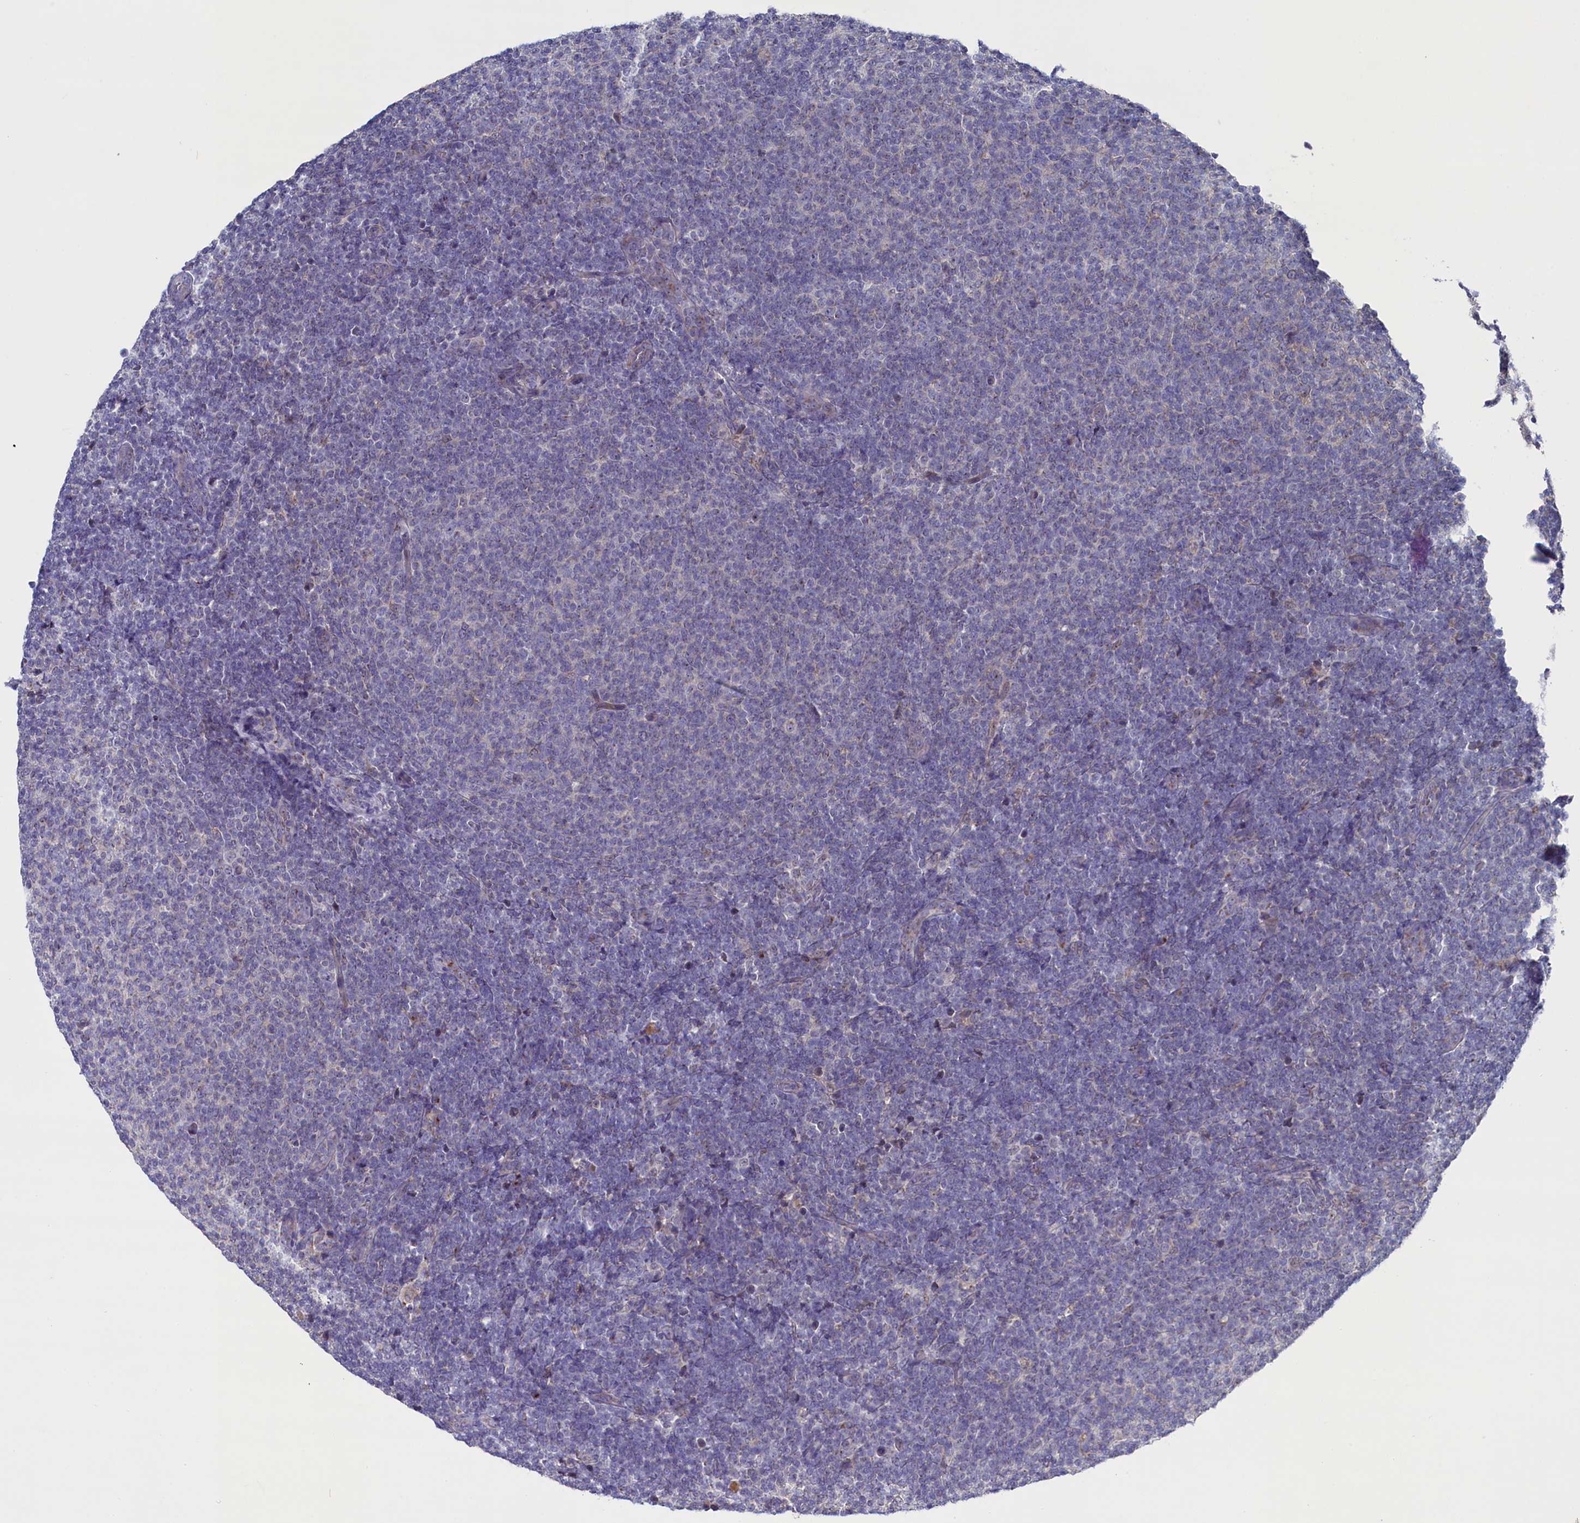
{"staining": {"intensity": "negative", "quantity": "none", "location": "none"}, "tissue": "lymphoma", "cell_type": "Tumor cells", "image_type": "cancer", "snomed": [{"axis": "morphology", "description": "Malignant lymphoma, non-Hodgkin's type, Low grade"}, {"axis": "topography", "description": "Lymph node"}], "caption": "This is an IHC histopathology image of human lymphoma. There is no positivity in tumor cells.", "gene": "GPR108", "patient": {"sex": "male", "age": 66}}